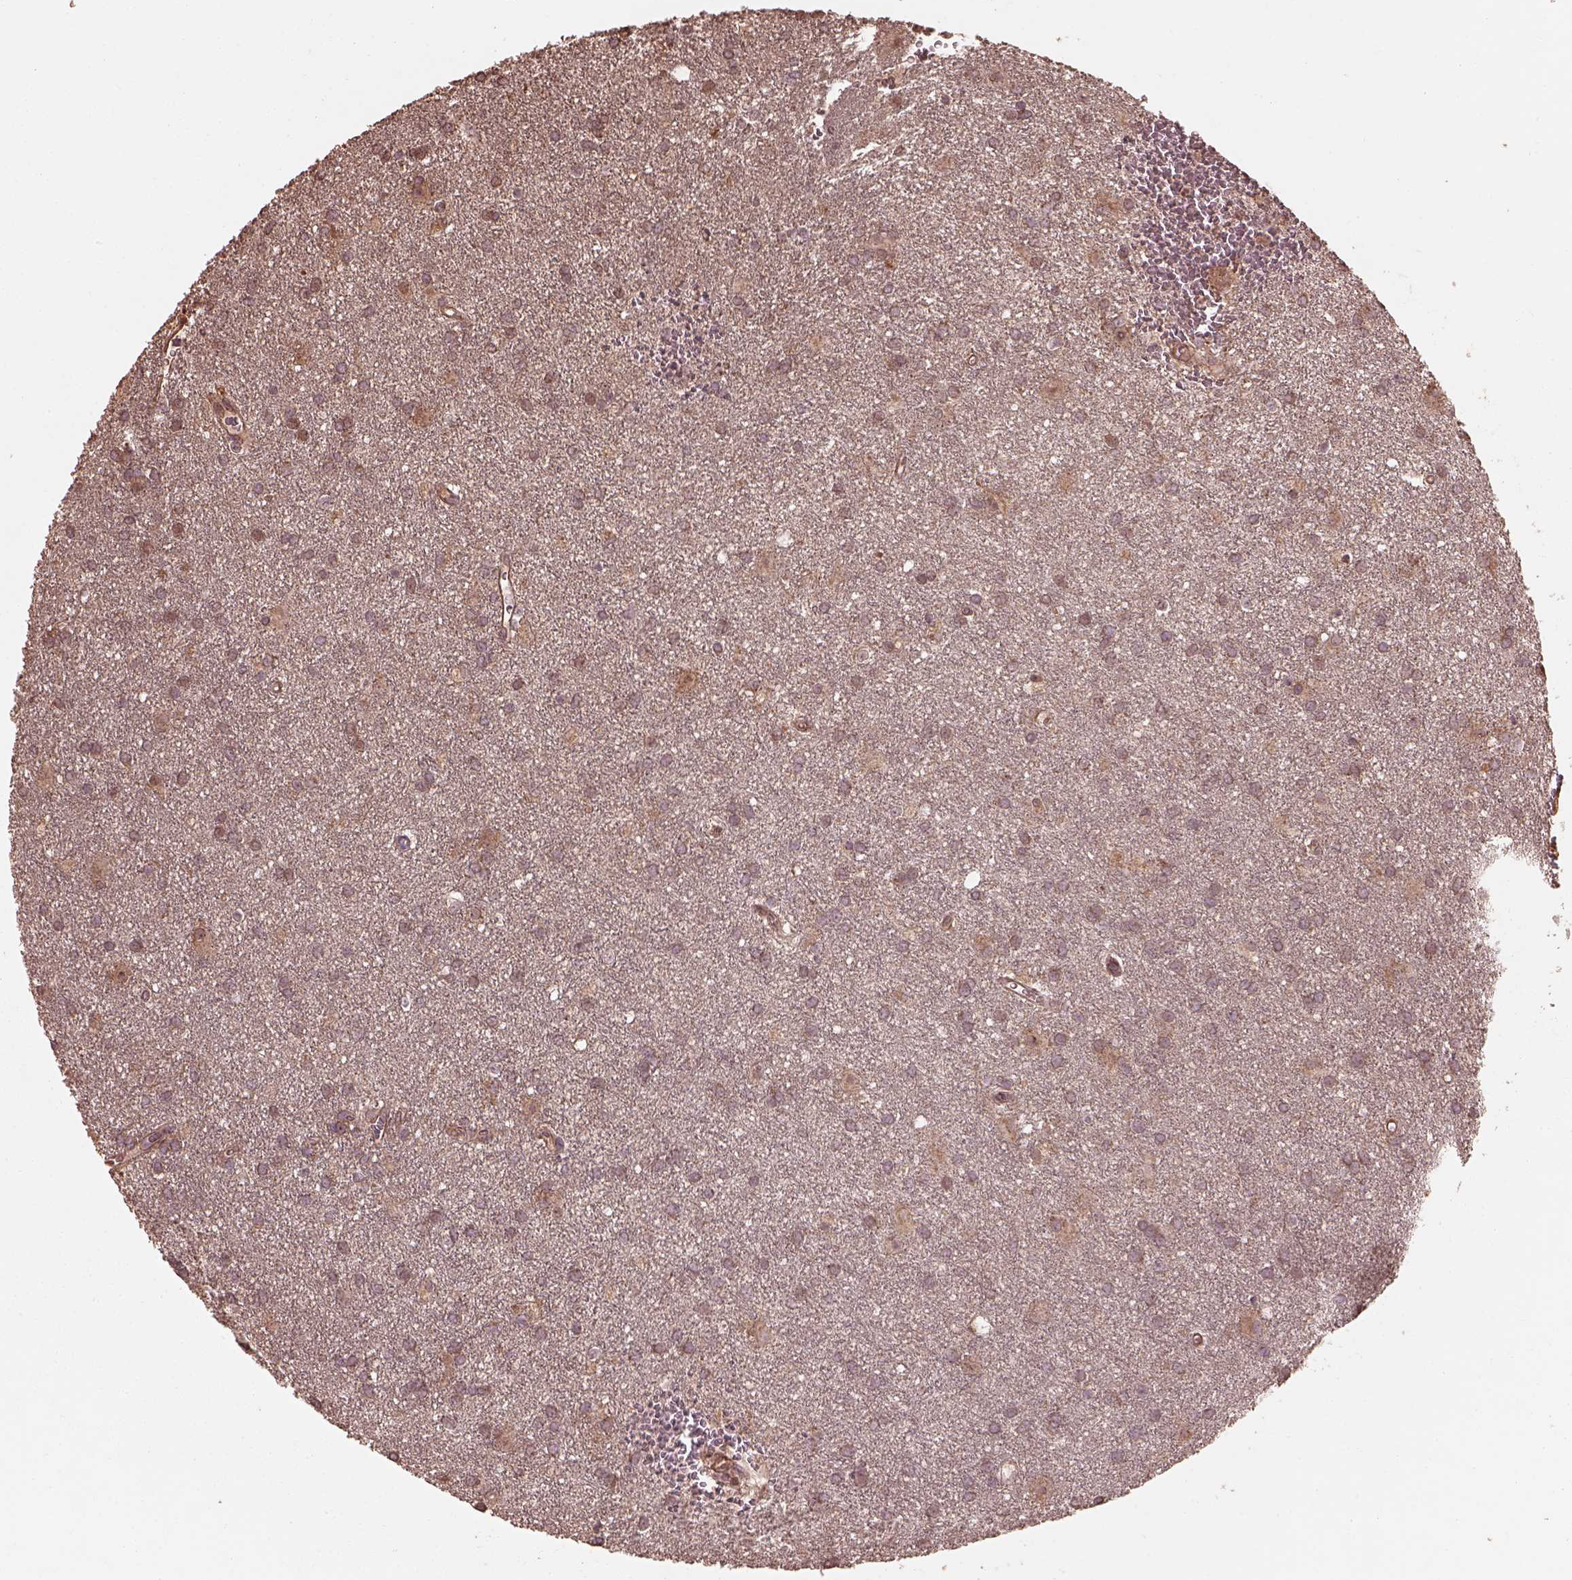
{"staining": {"intensity": "moderate", "quantity": "25%-75%", "location": "cytoplasmic/membranous"}, "tissue": "glioma", "cell_type": "Tumor cells", "image_type": "cancer", "snomed": [{"axis": "morphology", "description": "Glioma, malignant, Low grade"}, {"axis": "topography", "description": "Brain"}], "caption": "Protein analysis of glioma tissue shows moderate cytoplasmic/membranous staining in approximately 25%-75% of tumor cells.", "gene": "METTL4", "patient": {"sex": "male", "age": 58}}